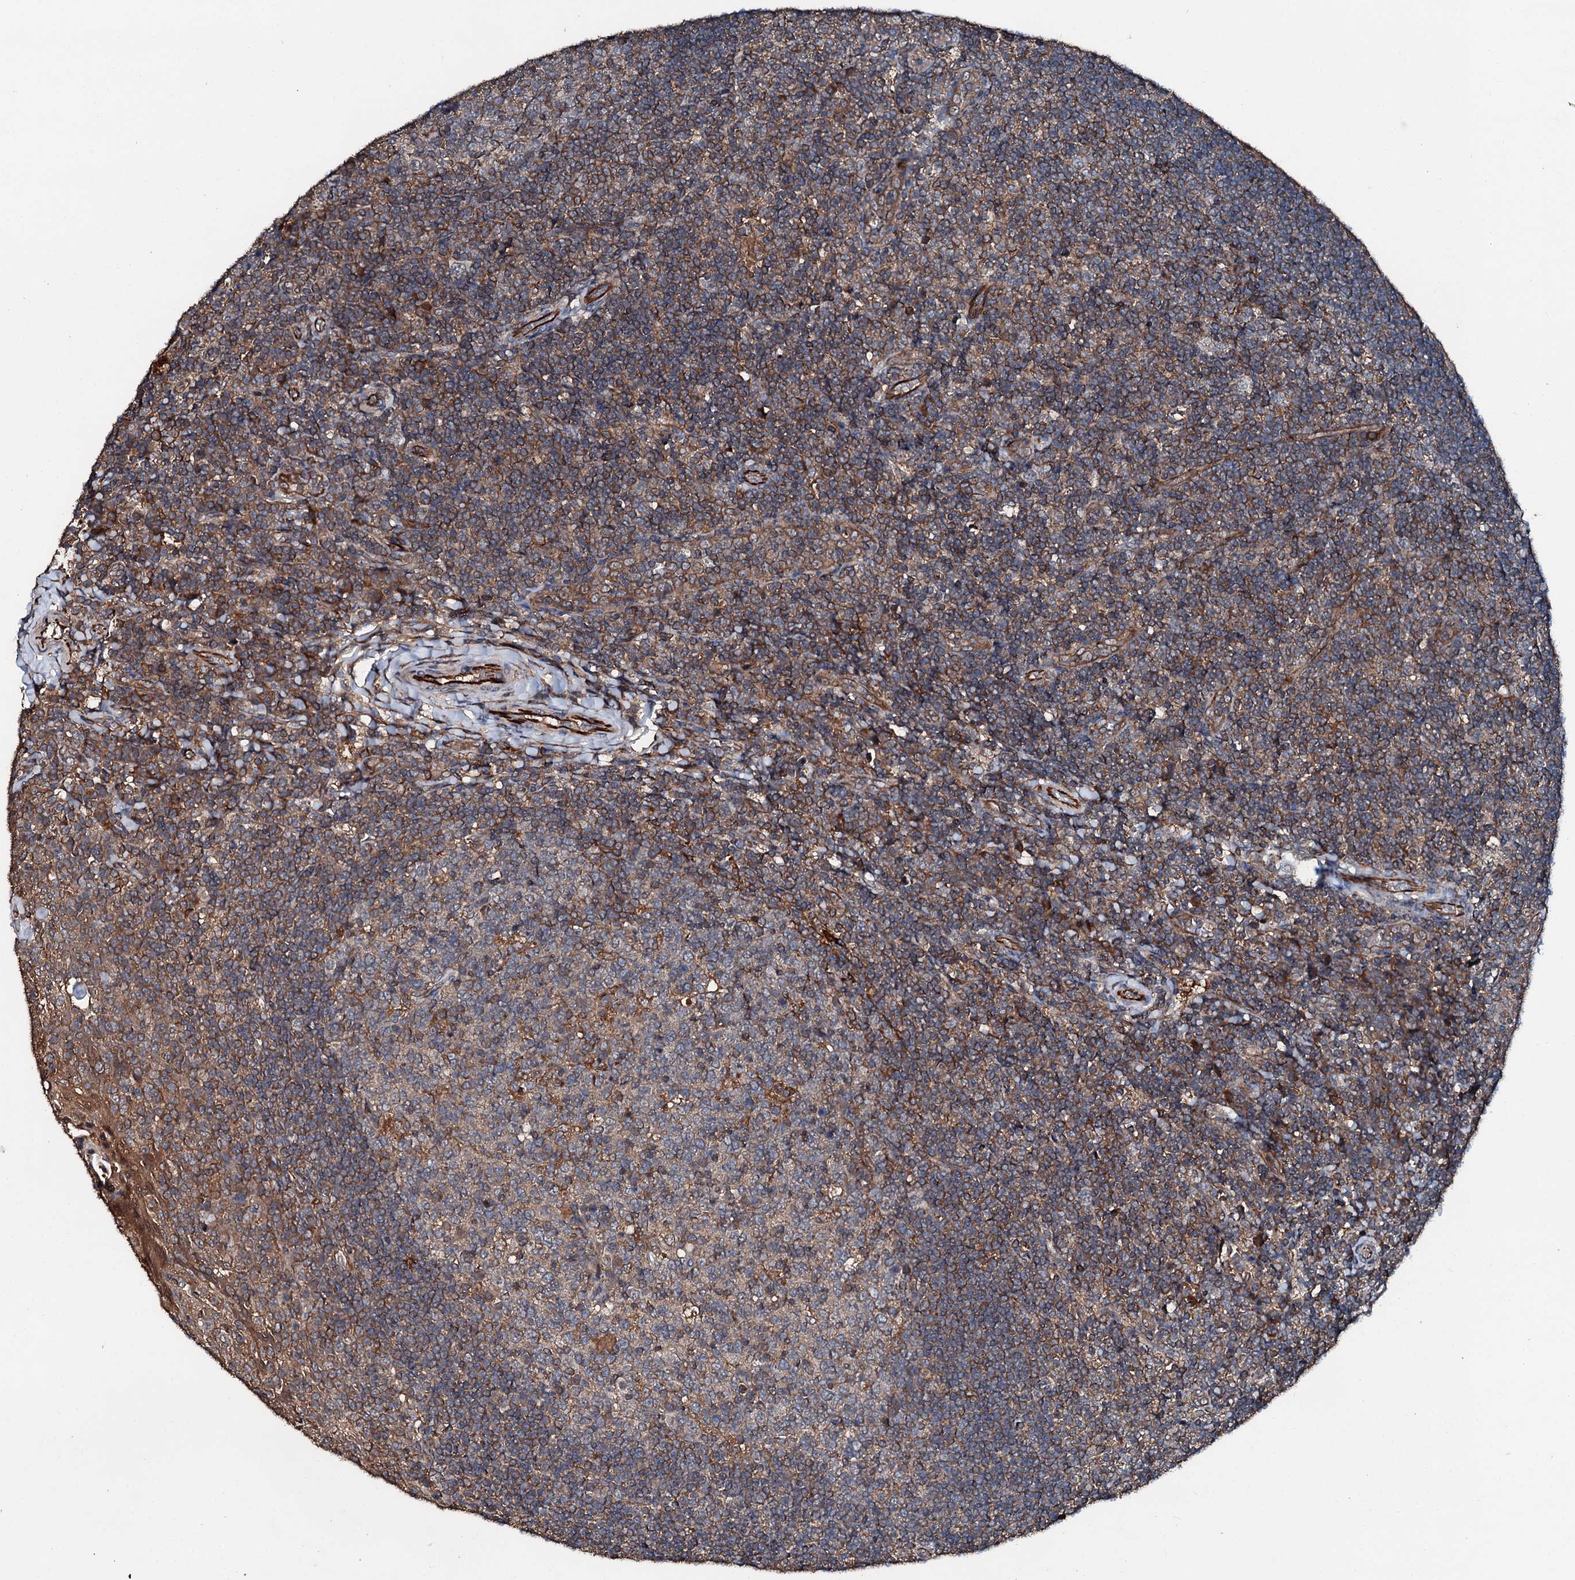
{"staining": {"intensity": "moderate", "quantity": "<25%", "location": "cytoplasmic/membranous"}, "tissue": "tonsil", "cell_type": "Germinal center cells", "image_type": "normal", "snomed": [{"axis": "morphology", "description": "Normal tissue, NOS"}, {"axis": "topography", "description": "Tonsil"}], "caption": "This photomicrograph exhibits immunohistochemistry (IHC) staining of benign human tonsil, with low moderate cytoplasmic/membranous expression in about <25% of germinal center cells.", "gene": "FGD4", "patient": {"sex": "female", "age": 10}}